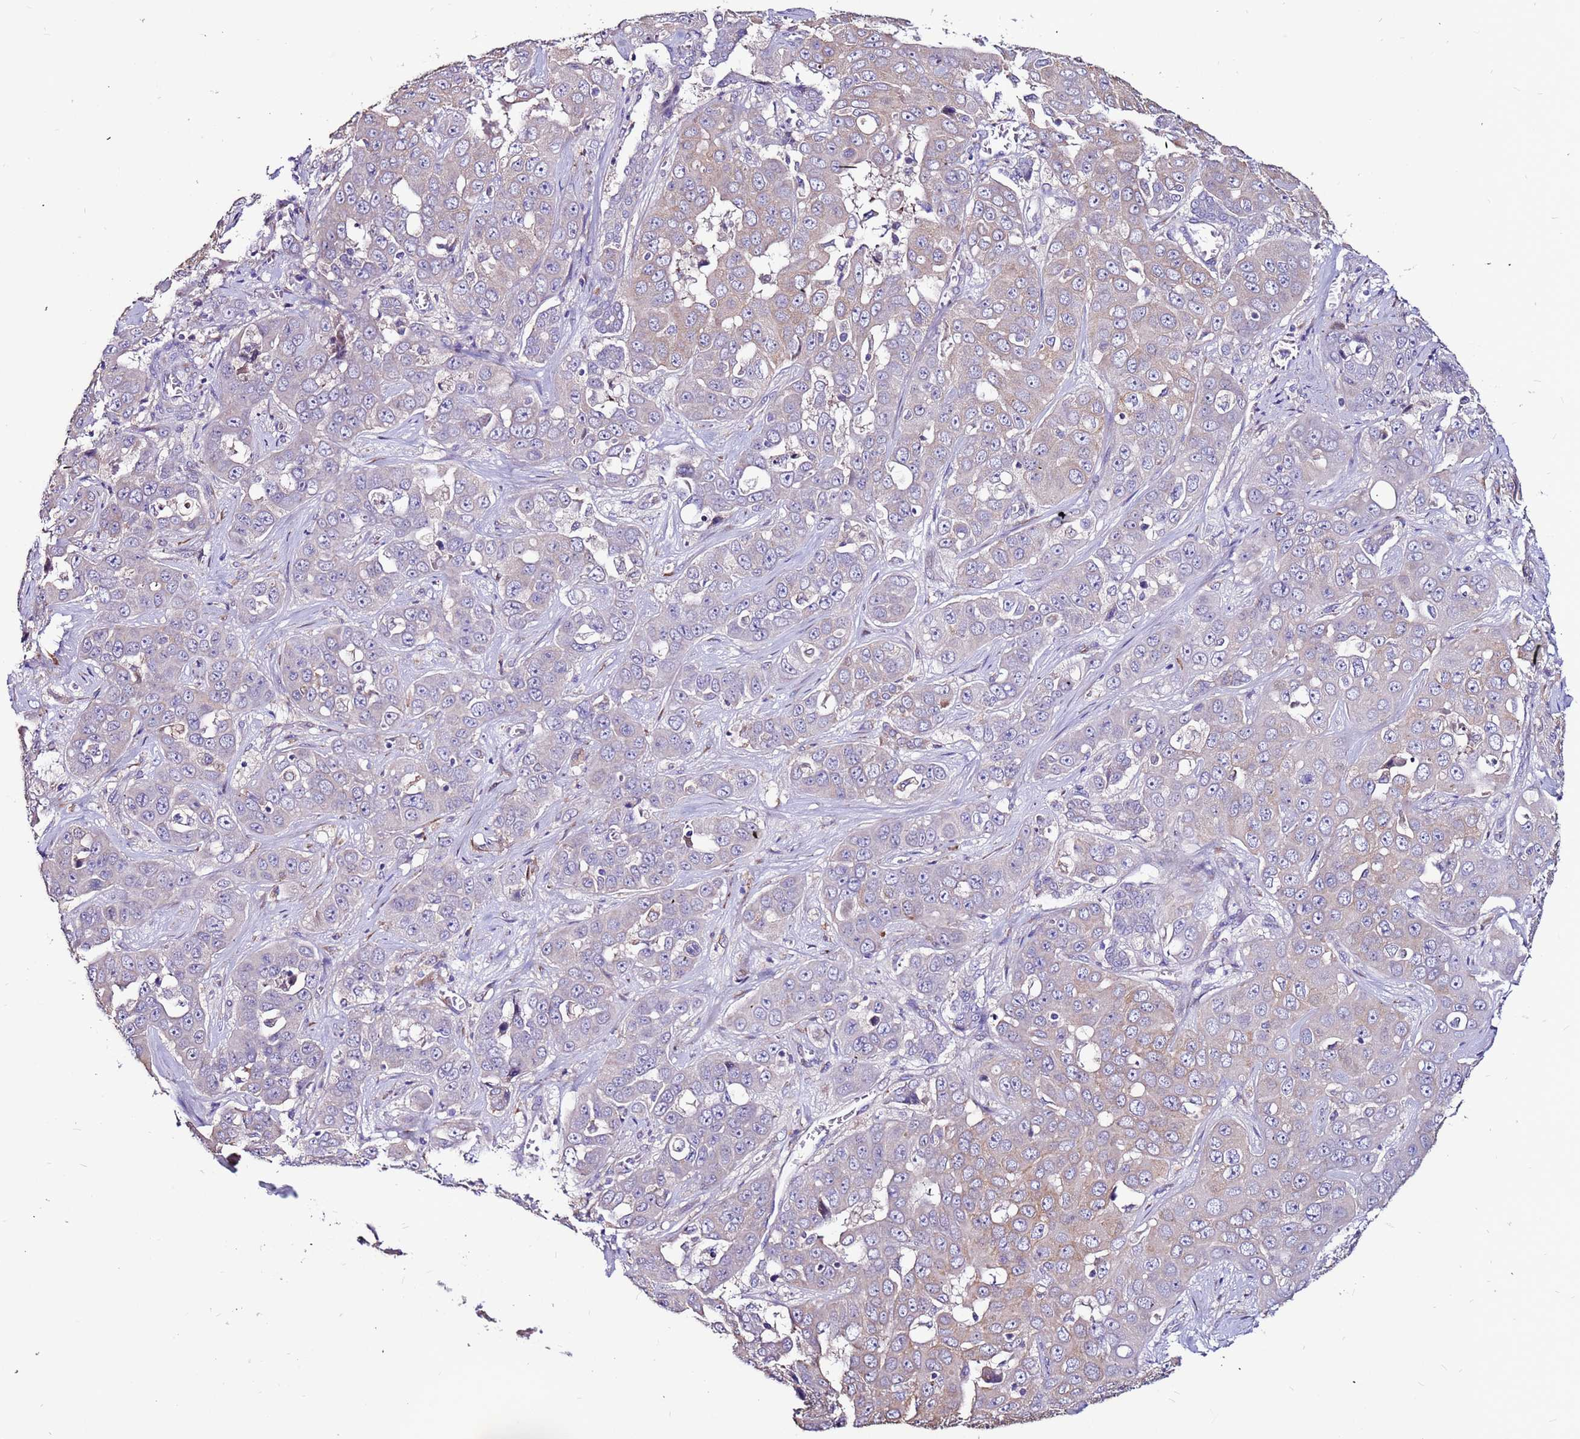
{"staining": {"intensity": "weak", "quantity": "<25%", "location": "cytoplasmic/membranous"}, "tissue": "liver cancer", "cell_type": "Tumor cells", "image_type": "cancer", "snomed": [{"axis": "morphology", "description": "Cholangiocarcinoma"}, {"axis": "topography", "description": "Liver"}], "caption": "Human cholangiocarcinoma (liver) stained for a protein using immunohistochemistry shows no staining in tumor cells.", "gene": "SLC44A3", "patient": {"sex": "female", "age": 52}}